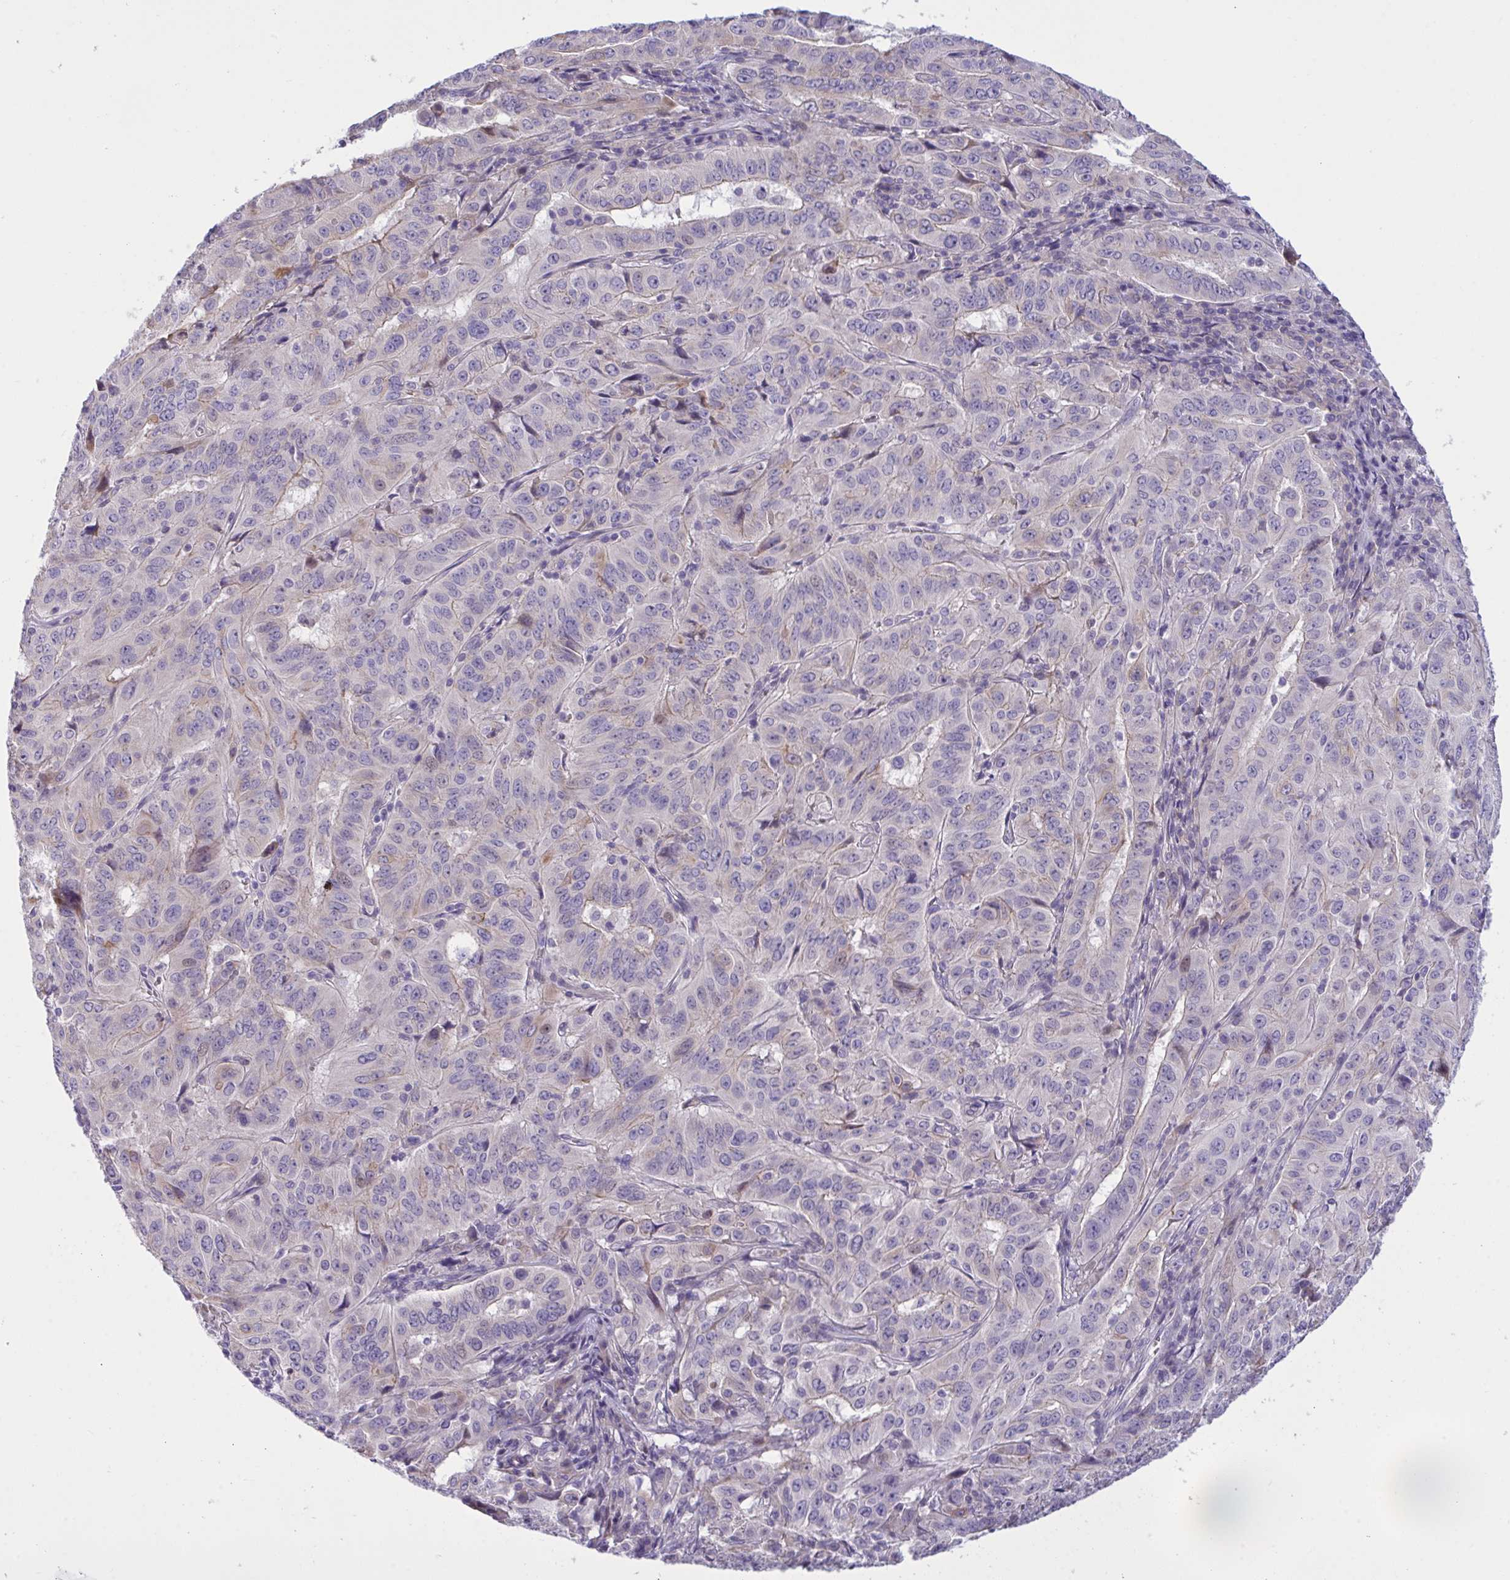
{"staining": {"intensity": "weak", "quantity": "<25%", "location": "cytoplasmic/membranous"}, "tissue": "pancreatic cancer", "cell_type": "Tumor cells", "image_type": "cancer", "snomed": [{"axis": "morphology", "description": "Adenocarcinoma, NOS"}, {"axis": "topography", "description": "Pancreas"}], "caption": "Protein analysis of pancreatic cancer demonstrates no significant positivity in tumor cells.", "gene": "WDR97", "patient": {"sex": "male", "age": 63}}